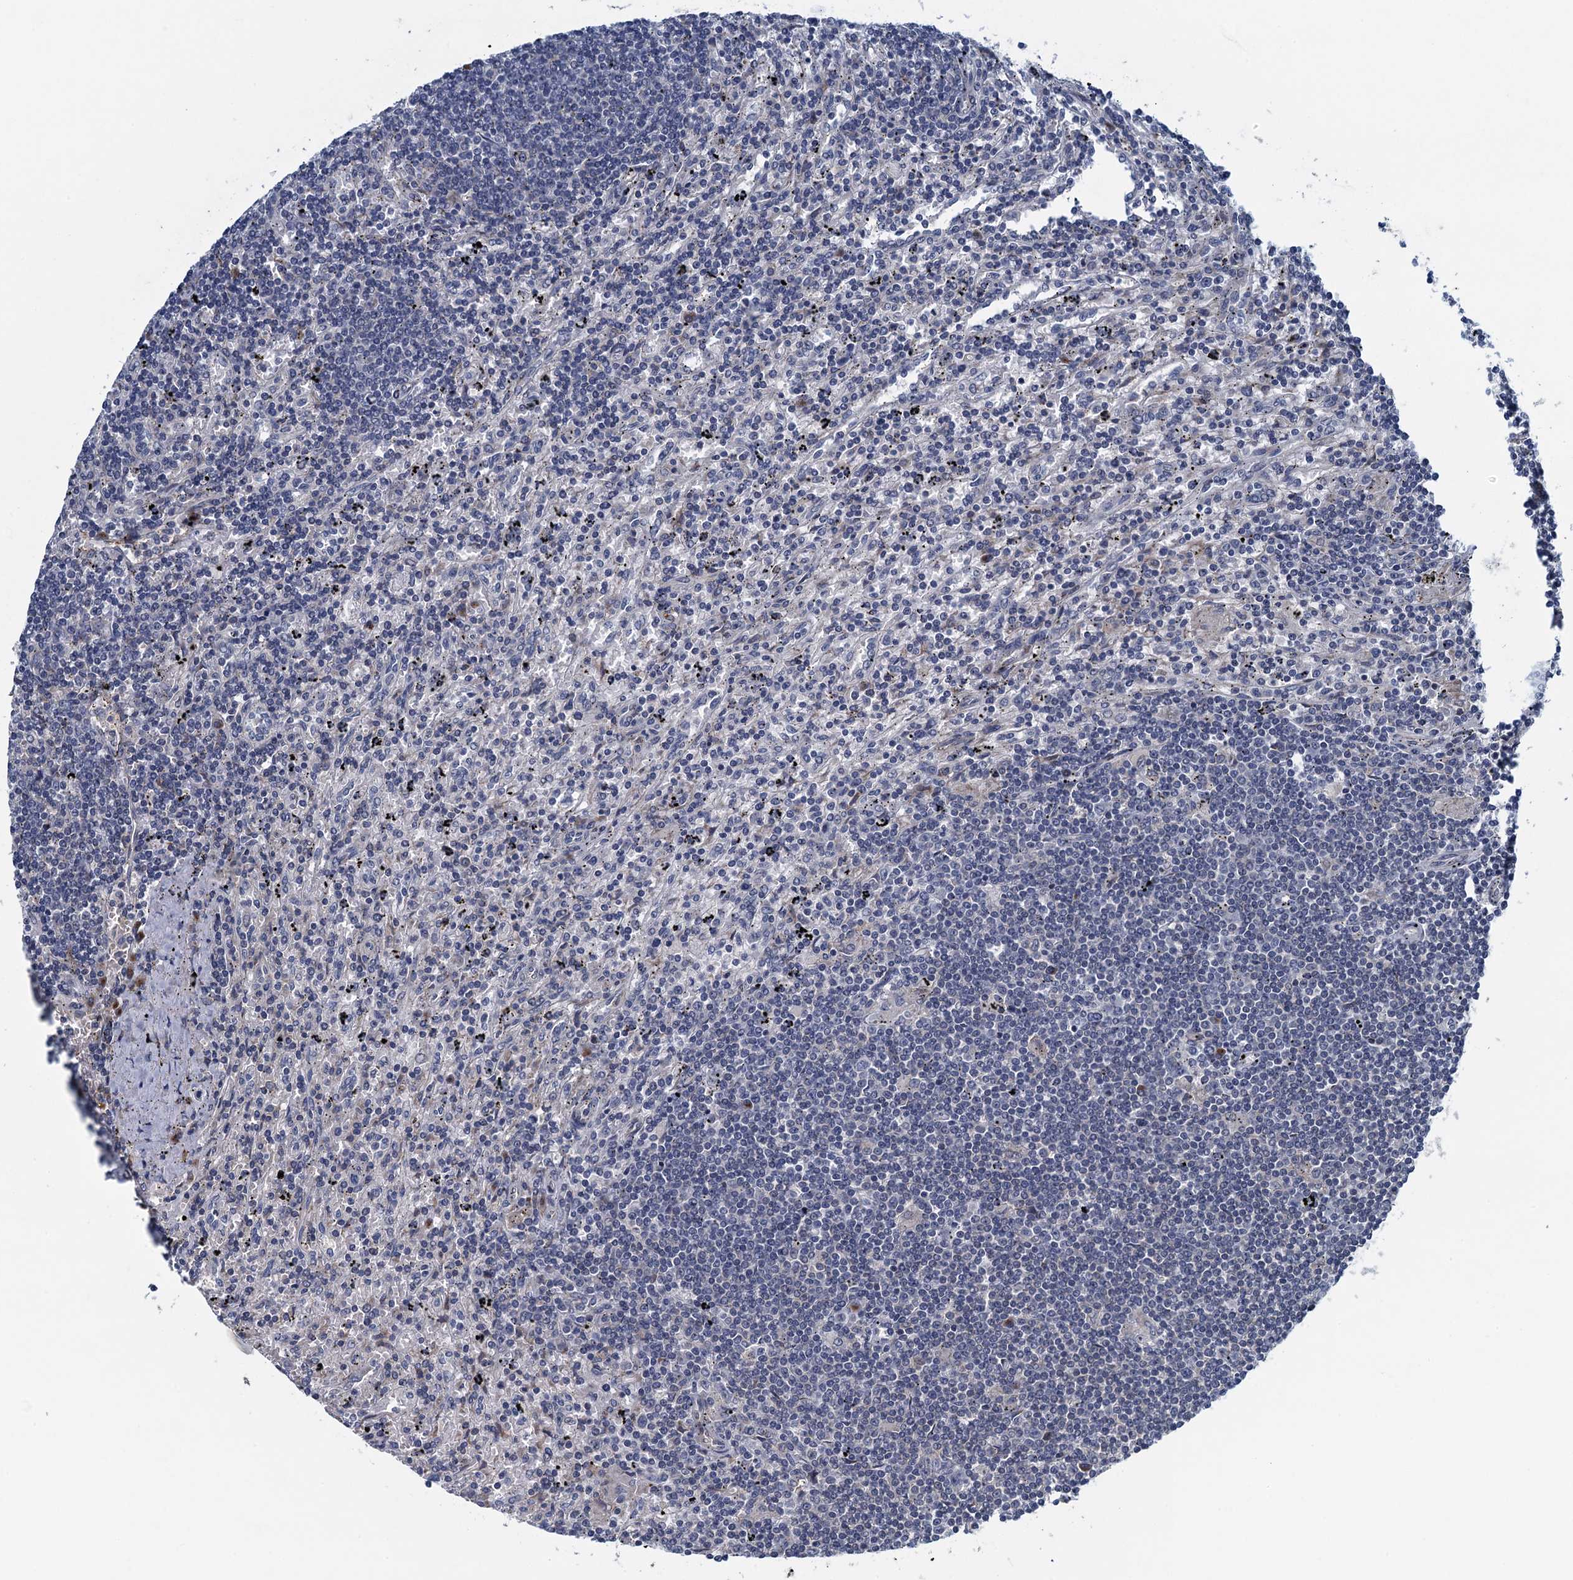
{"staining": {"intensity": "negative", "quantity": "none", "location": "none"}, "tissue": "lymphoma", "cell_type": "Tumor cells", "image_type": "cancer", "snomed": [{"axis": "morphology", "description": "Malignant lymphoma, non-Hodgkin's type, Low grade"}, {"axis": "topography", "description": "Spleen"}], "caption": "The micrograph reveals no staining of tumor cells in lymphoma.", "gene": "ALG2", "patient": {"sex": "male", "age": 76}}